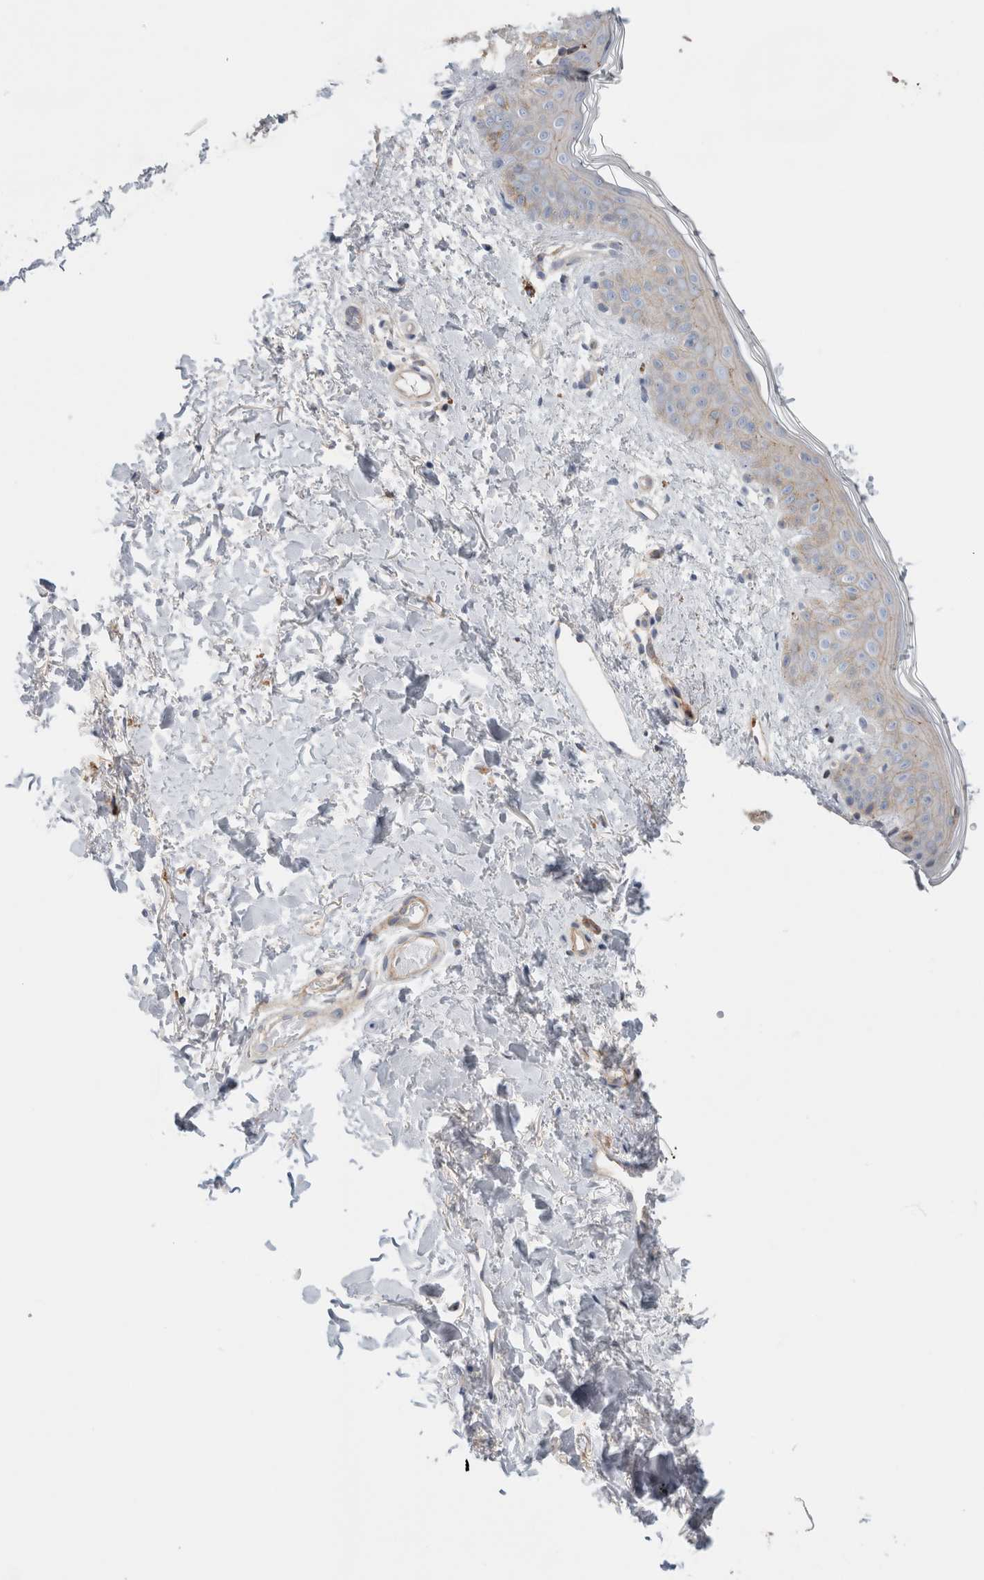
{"staining": {"intensity": "moderate", "quantity": ">75%", "location": "cytoplasmic/membranous"}, "tissue": "skin", "cell_type": "Fibroblasts", "image_type": "normal", "snomed": [{"axis": "morphology", "description": "Normal tissue, NOS"}, {"axis": "topography", "description": "Skin"}], "caption": "Protein analysis of unremarkable skin demonstrates moderate cytoplasmic/membranous expression in about >75% of fibroblasts.", "gene": "CFI", "patient": {"sex": "female", "age": 46}}